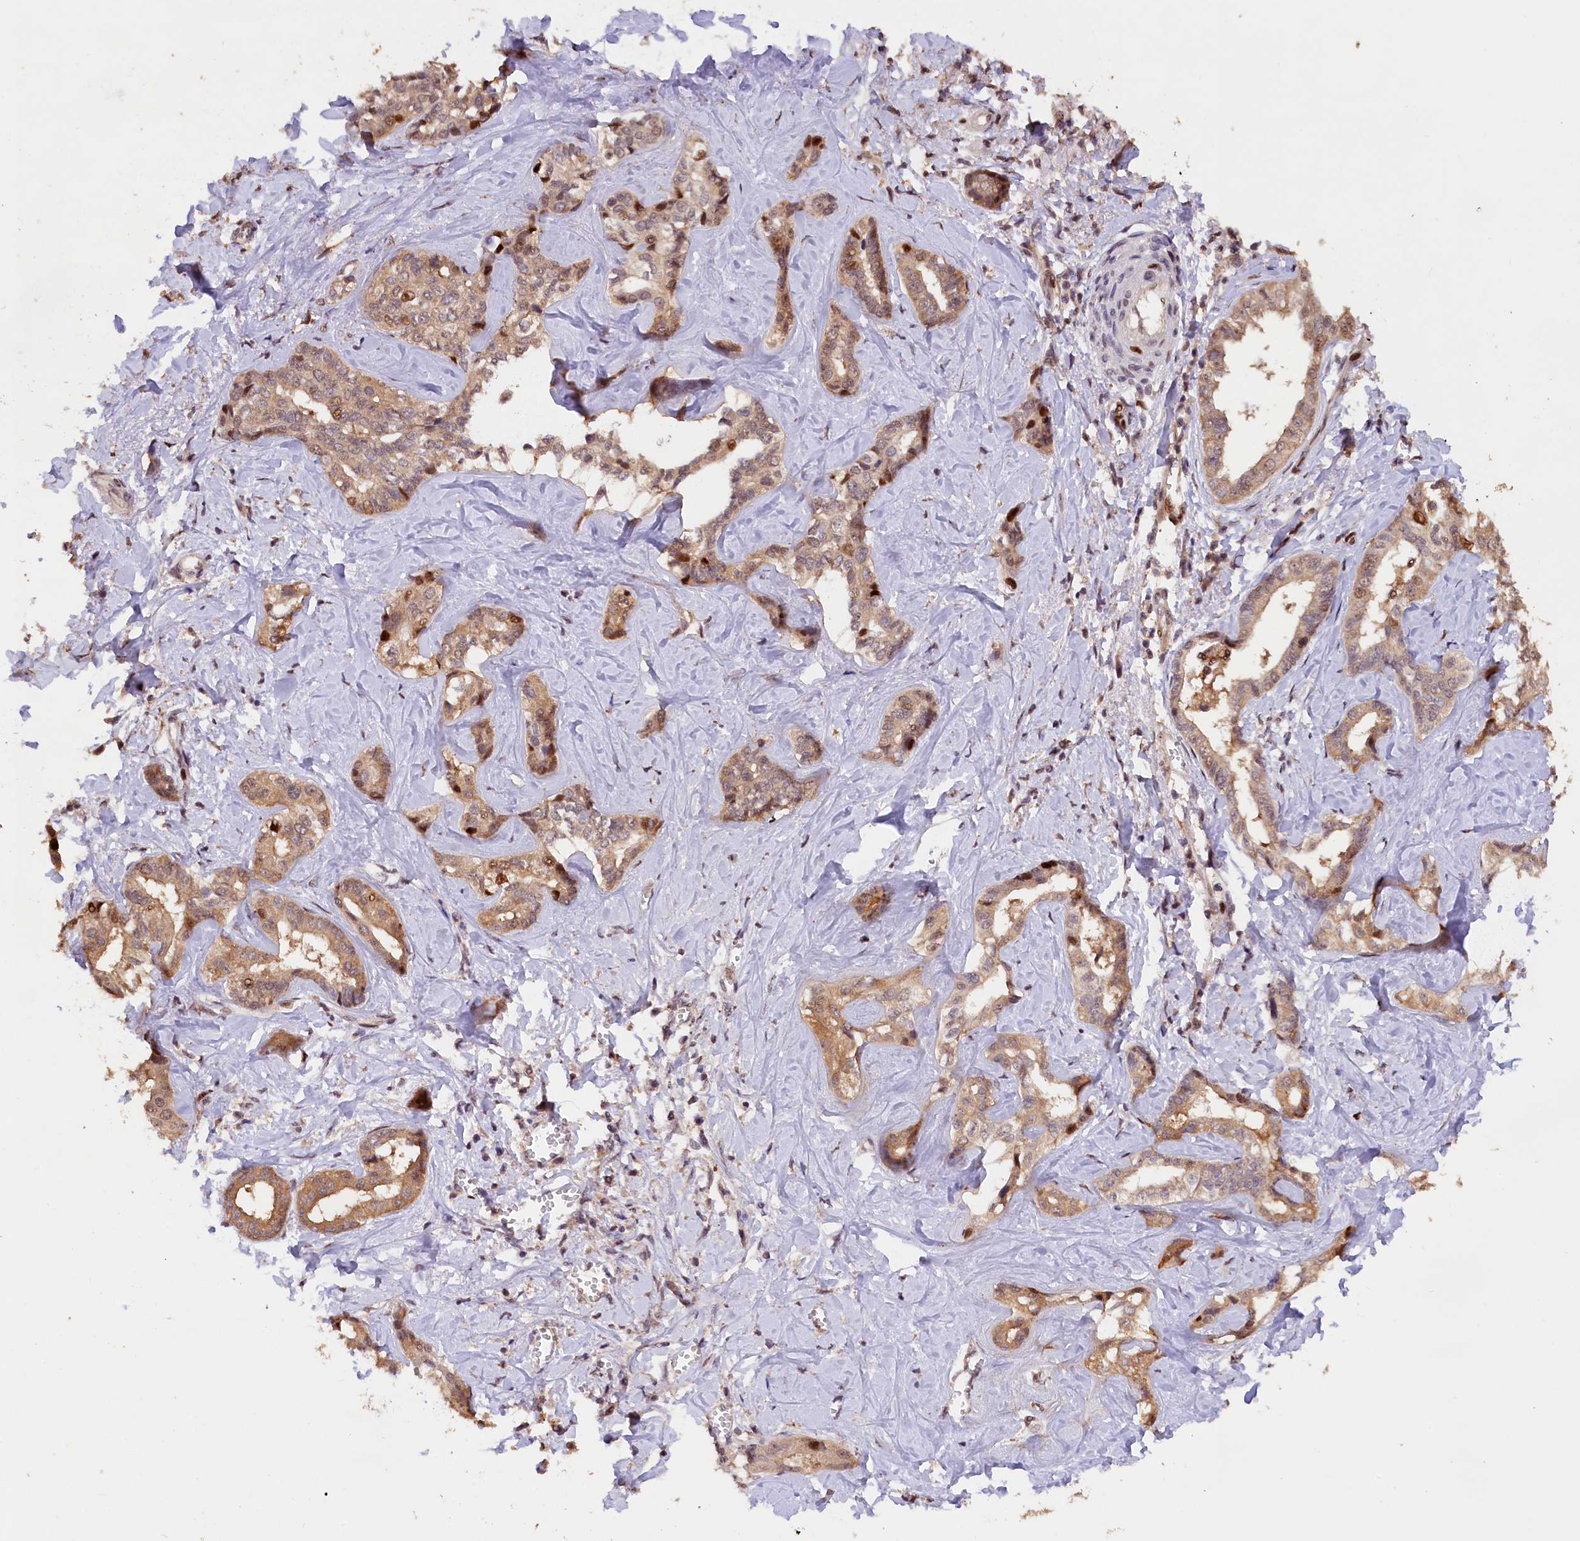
{"staining": {"intensity": "moderate", "quantity": ">75%", "location": "cytoplasmic/membranous,nuclear"}, "tissue": "liver cancer", "cell_type": "Tumor cells", "image_type": "cancer", "snomed": [{"axis": "morphology", "description": "Cholangiocarcinoma"}, {"axis": "topography", "description": "Liver"}], "caption": "Immunohistochemistry image of human liver cancer stained for a protein (brown), which exhibits medium levels of moderate cytoplasmic/membranous and nuclear expression in approximately >75% of tumor cells.", "gene": "PHAF1", "patient": {"sex": "female", "age": 77}}